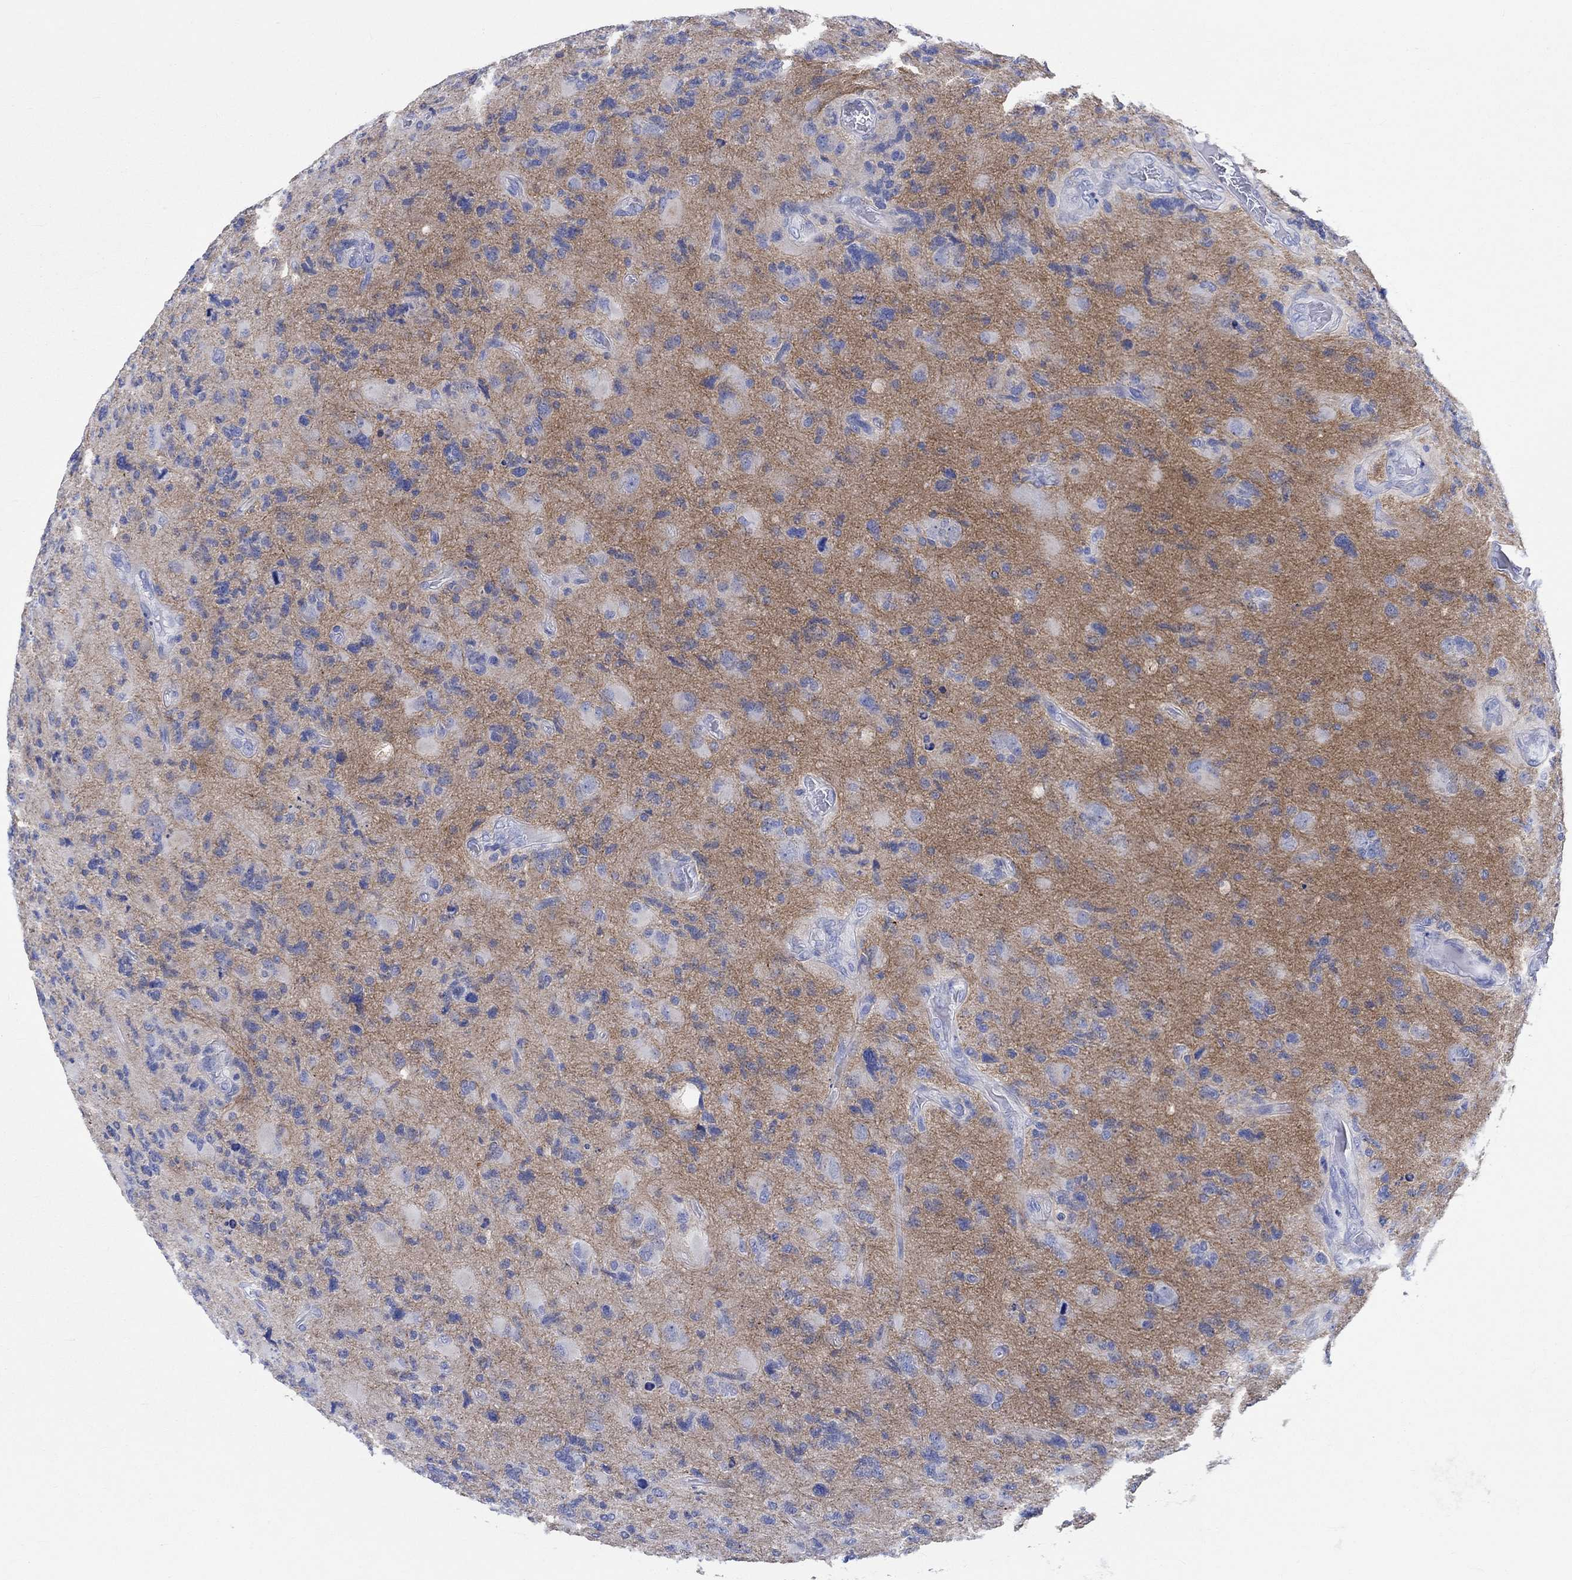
{"staining": {"intensity": "negative", "quantity": "none", "location": "none"}, "tissue": "glioma", "cell_type": "Tumor cells", "image_type": "cancer", "snomed": [{"axis": "morphology", "description": "Glioma, malignant, High grade"}, {"axis": "topography", "description": "Cerebral cortex"}], "caption": "Human glioma stained for a protein using IHC shows no positivity in tumor cells.", "gene": "SHISA4", "patient": {"sex": "male", "age": 70}}